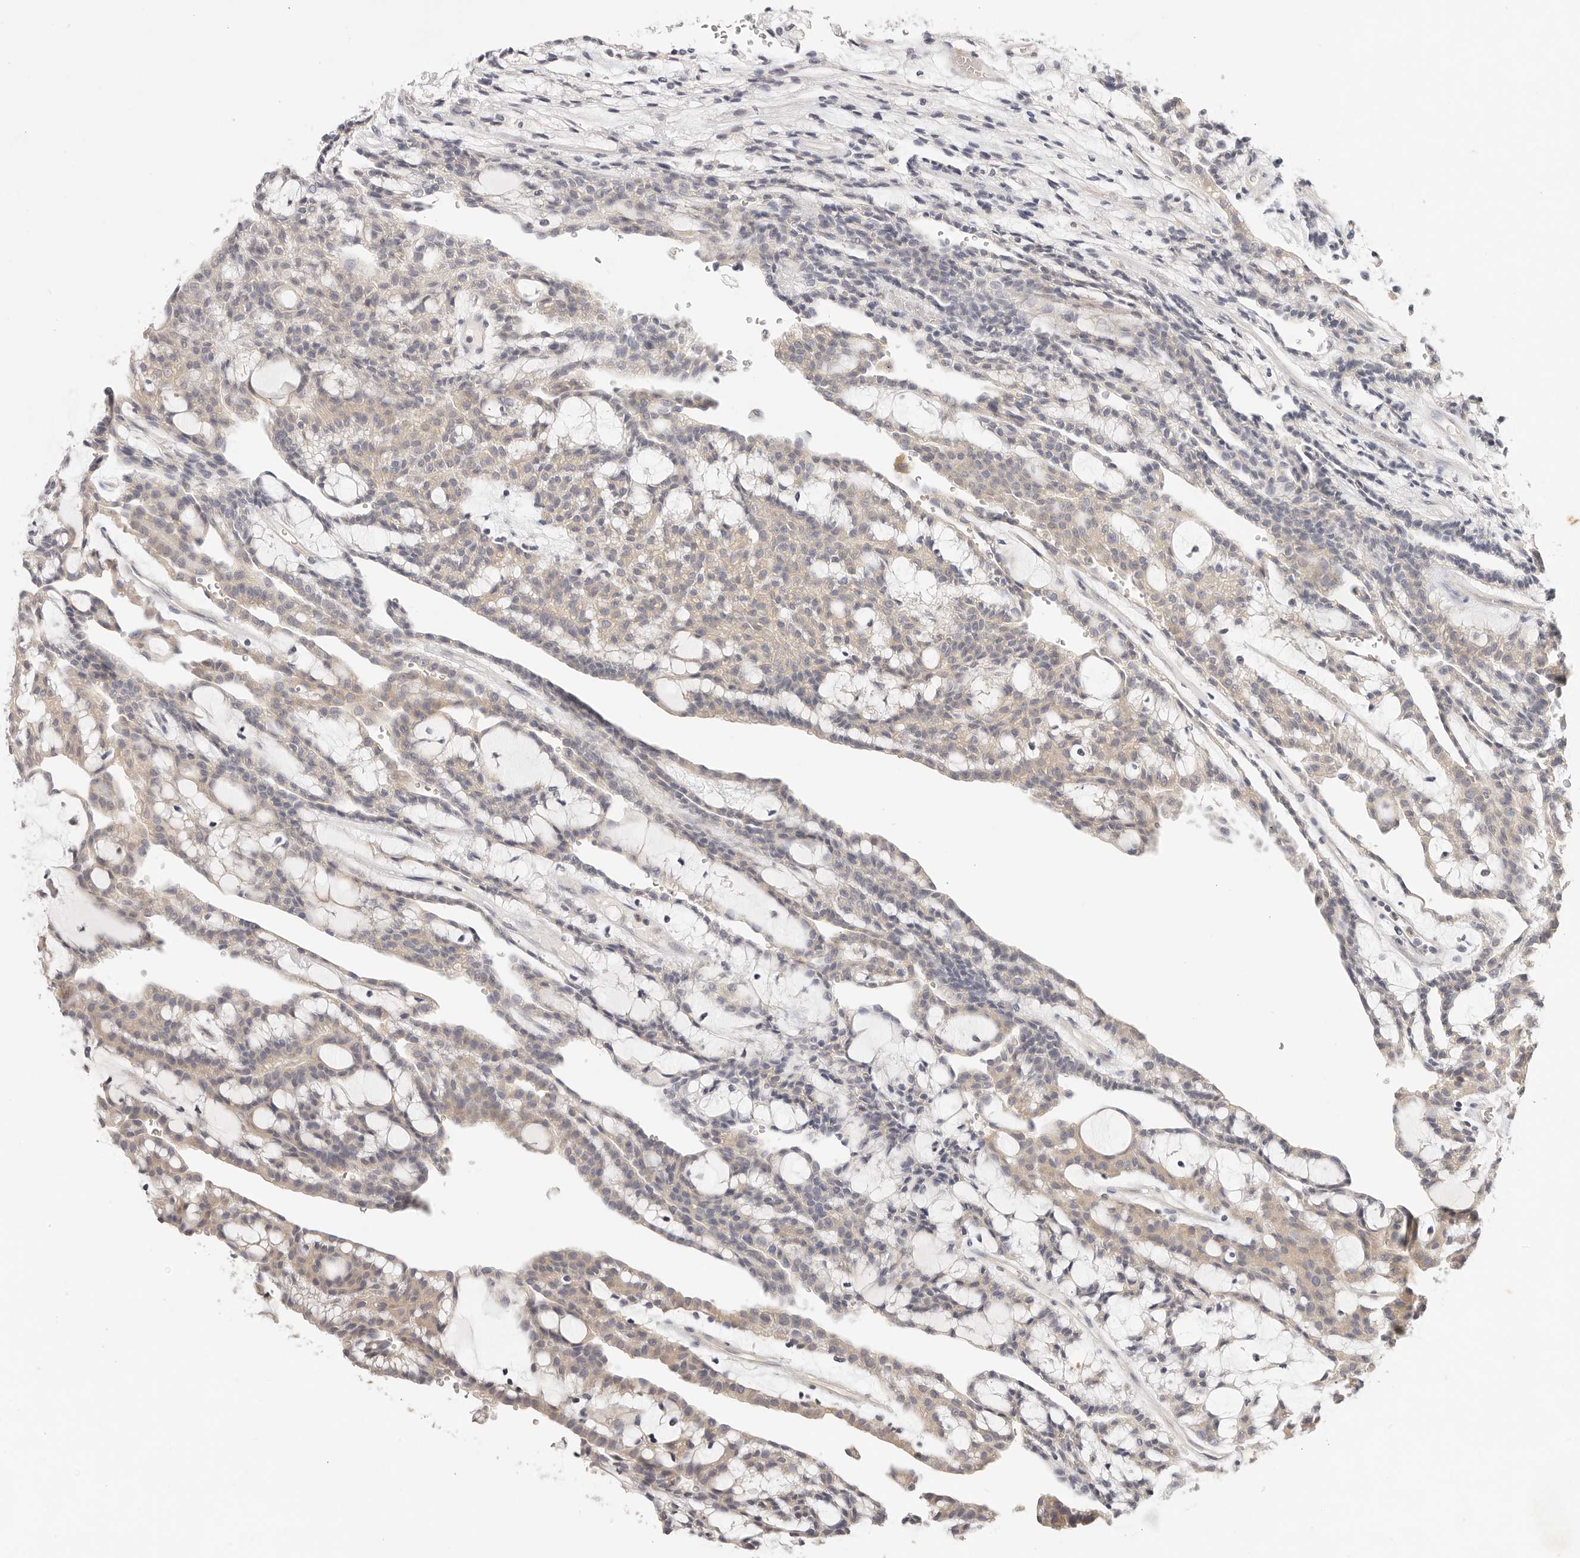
{"staining": {"intensity": "weak", "quantity": "25%-75%", "location": "cytoplasmic/membranous"}, "tissue": "renal cancer", "cell_type": "Tumor cells", "image_type": "cancer", "snomed": [{"axis": "morphology", "description": "Adenocarcinoma, NOS"}, {"axis": "topography", "description": "Kidney"}], "caption": "IHC histopathology image of human adenocarcinoma (renal) stained for a protein (brown), which exhibits low levels of weak cytoplasmic/membranous positivity in approximately 25%-75% of tumor cells.", "gene": "GGPS1", "patient": {"sex": "male", "age": 63}}